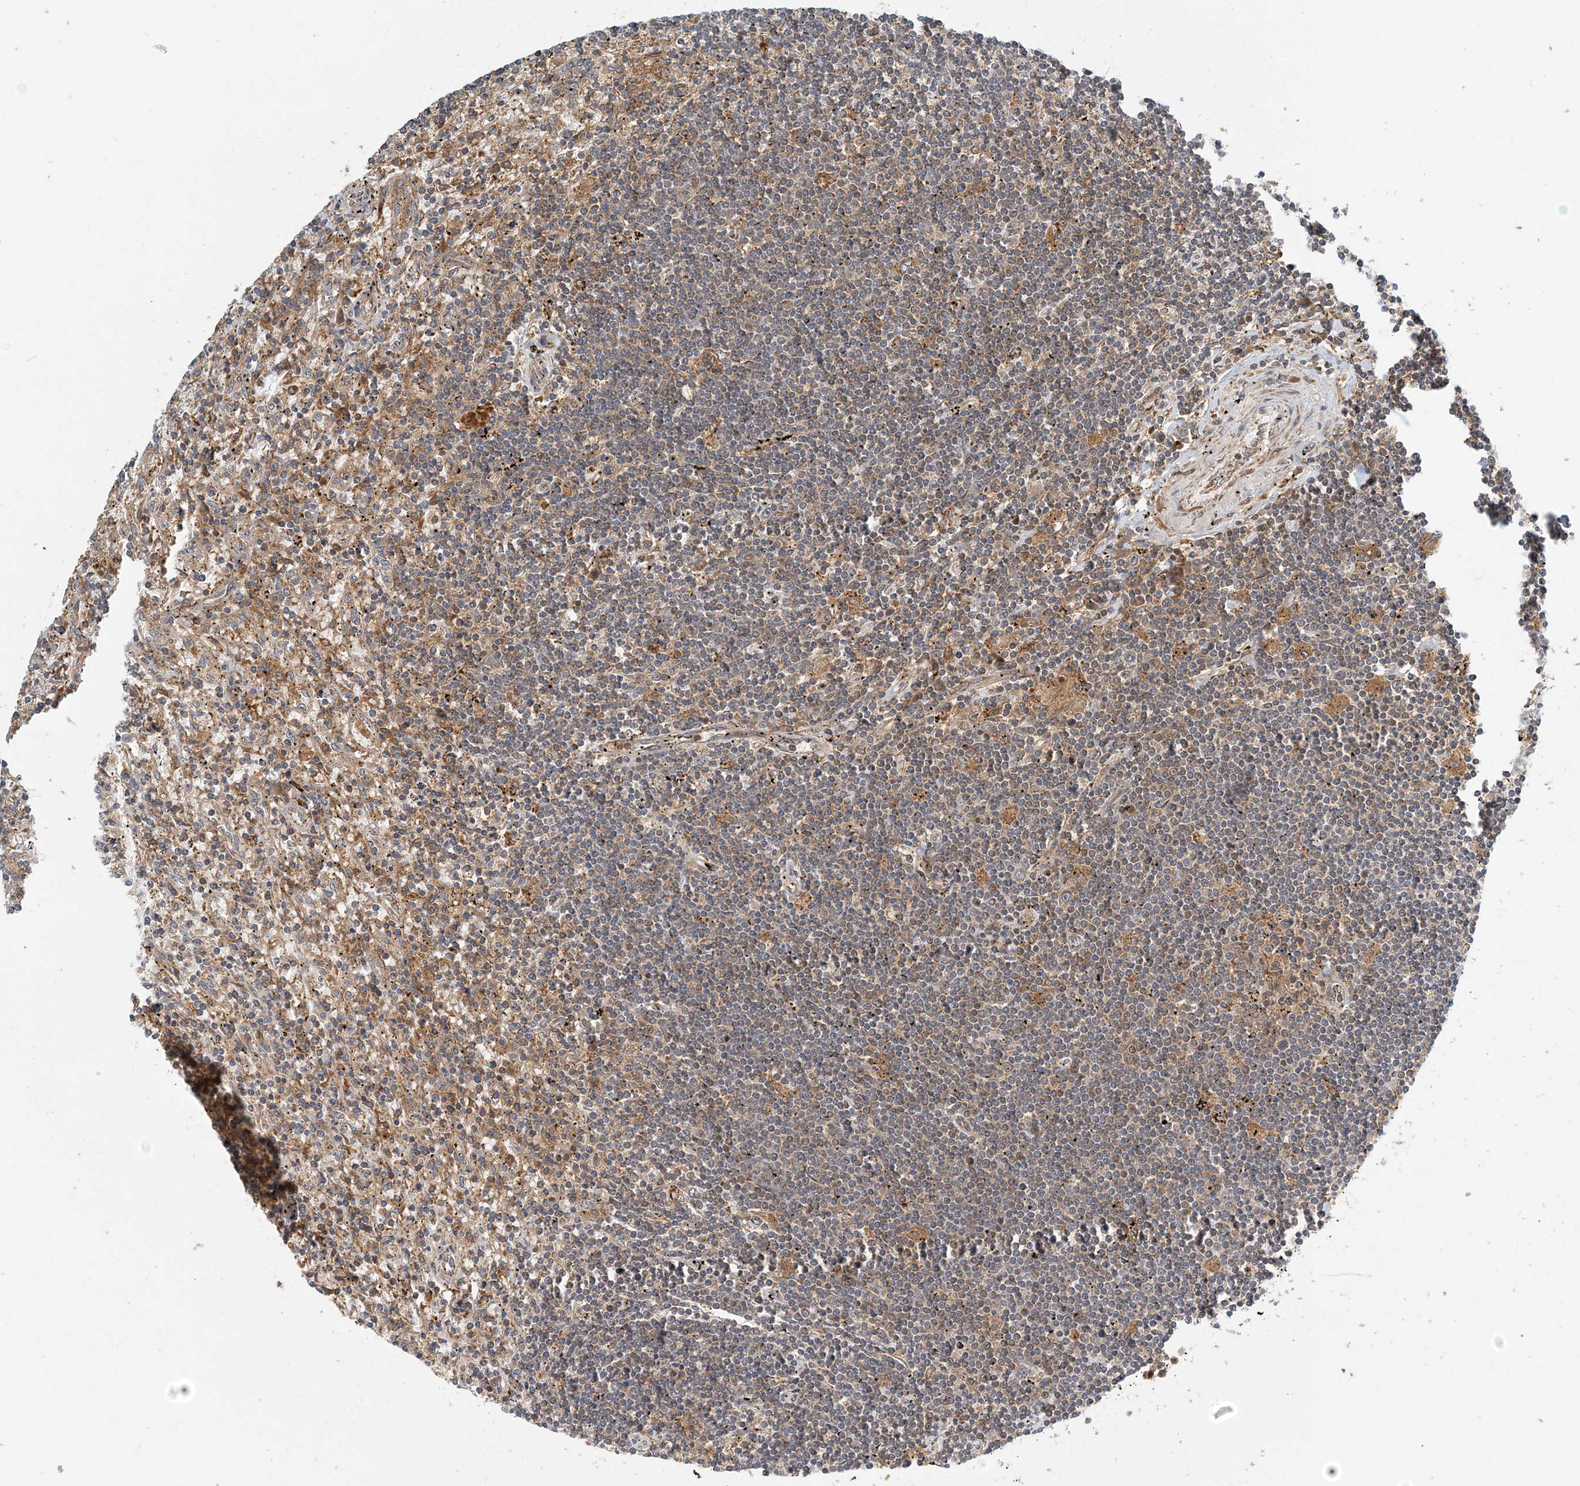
{"staining": {"intensity": "negative", "quantity": "none", "location": "none"}, "tissue": "lymphoma", "cell_type": "Tumor cells", "image_type": "cancer", "snomed": [{"axis": "morphology", "description": "Malignant lymphoma, non-Hodgkin's type, Low grade"}, {"axis": "topography", "description": "Spleen"}], "caption": "The photomicrograph shows no significant expression in tumor cells of malignant lymphoma, non-Hodgkin's type (low-grade). (Brightfield microscopy of DAB immunohistochemistry at high magnification).", "gene": "COLEC11", "patient": {"sex": "male", "age": 76}}